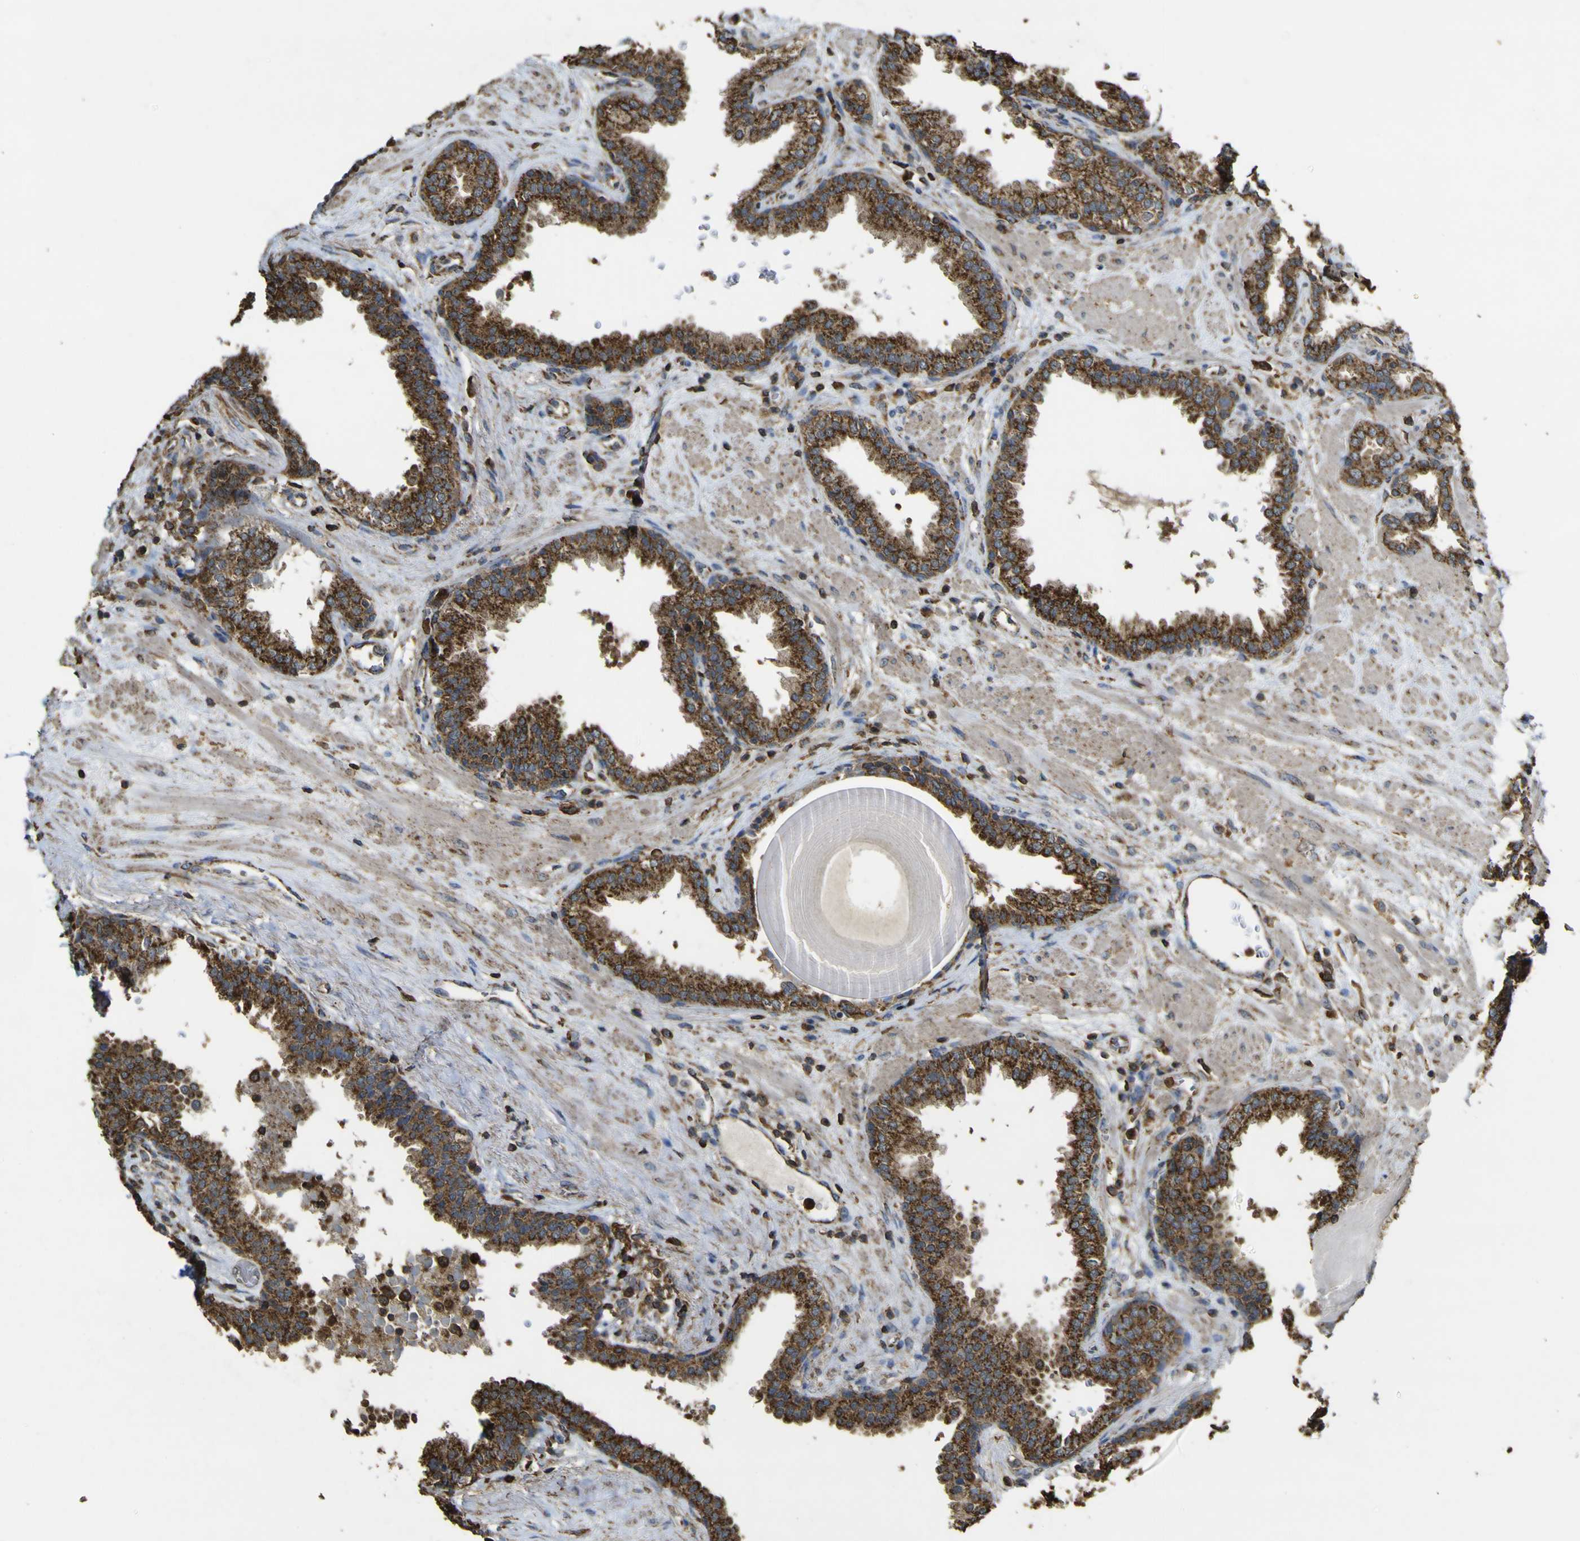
{"staining": {"intensity": "strong", "quantity": ">75%", "location": "cytoplasmic/membranous"}, "tissue": "prostate", "cell_type": "Glandular cells", "image_type": "normal", "snomed": [{"axis": "morphology", "description": "Normal tissue, NOS"}, {"axis": "topography", "description": "Prostate"}], "caption": "Immunohistochemistry histopathology image of normal prostate: human prostate stained using IHC shows high levels of strong protein expression localized specifically in the cytoplasmic/membranous of glandular cells, appearing as a cytoplasmic/membranous brown color.", "gene": "ACSL3", "patient": {"sex": "male", "age": 51}}